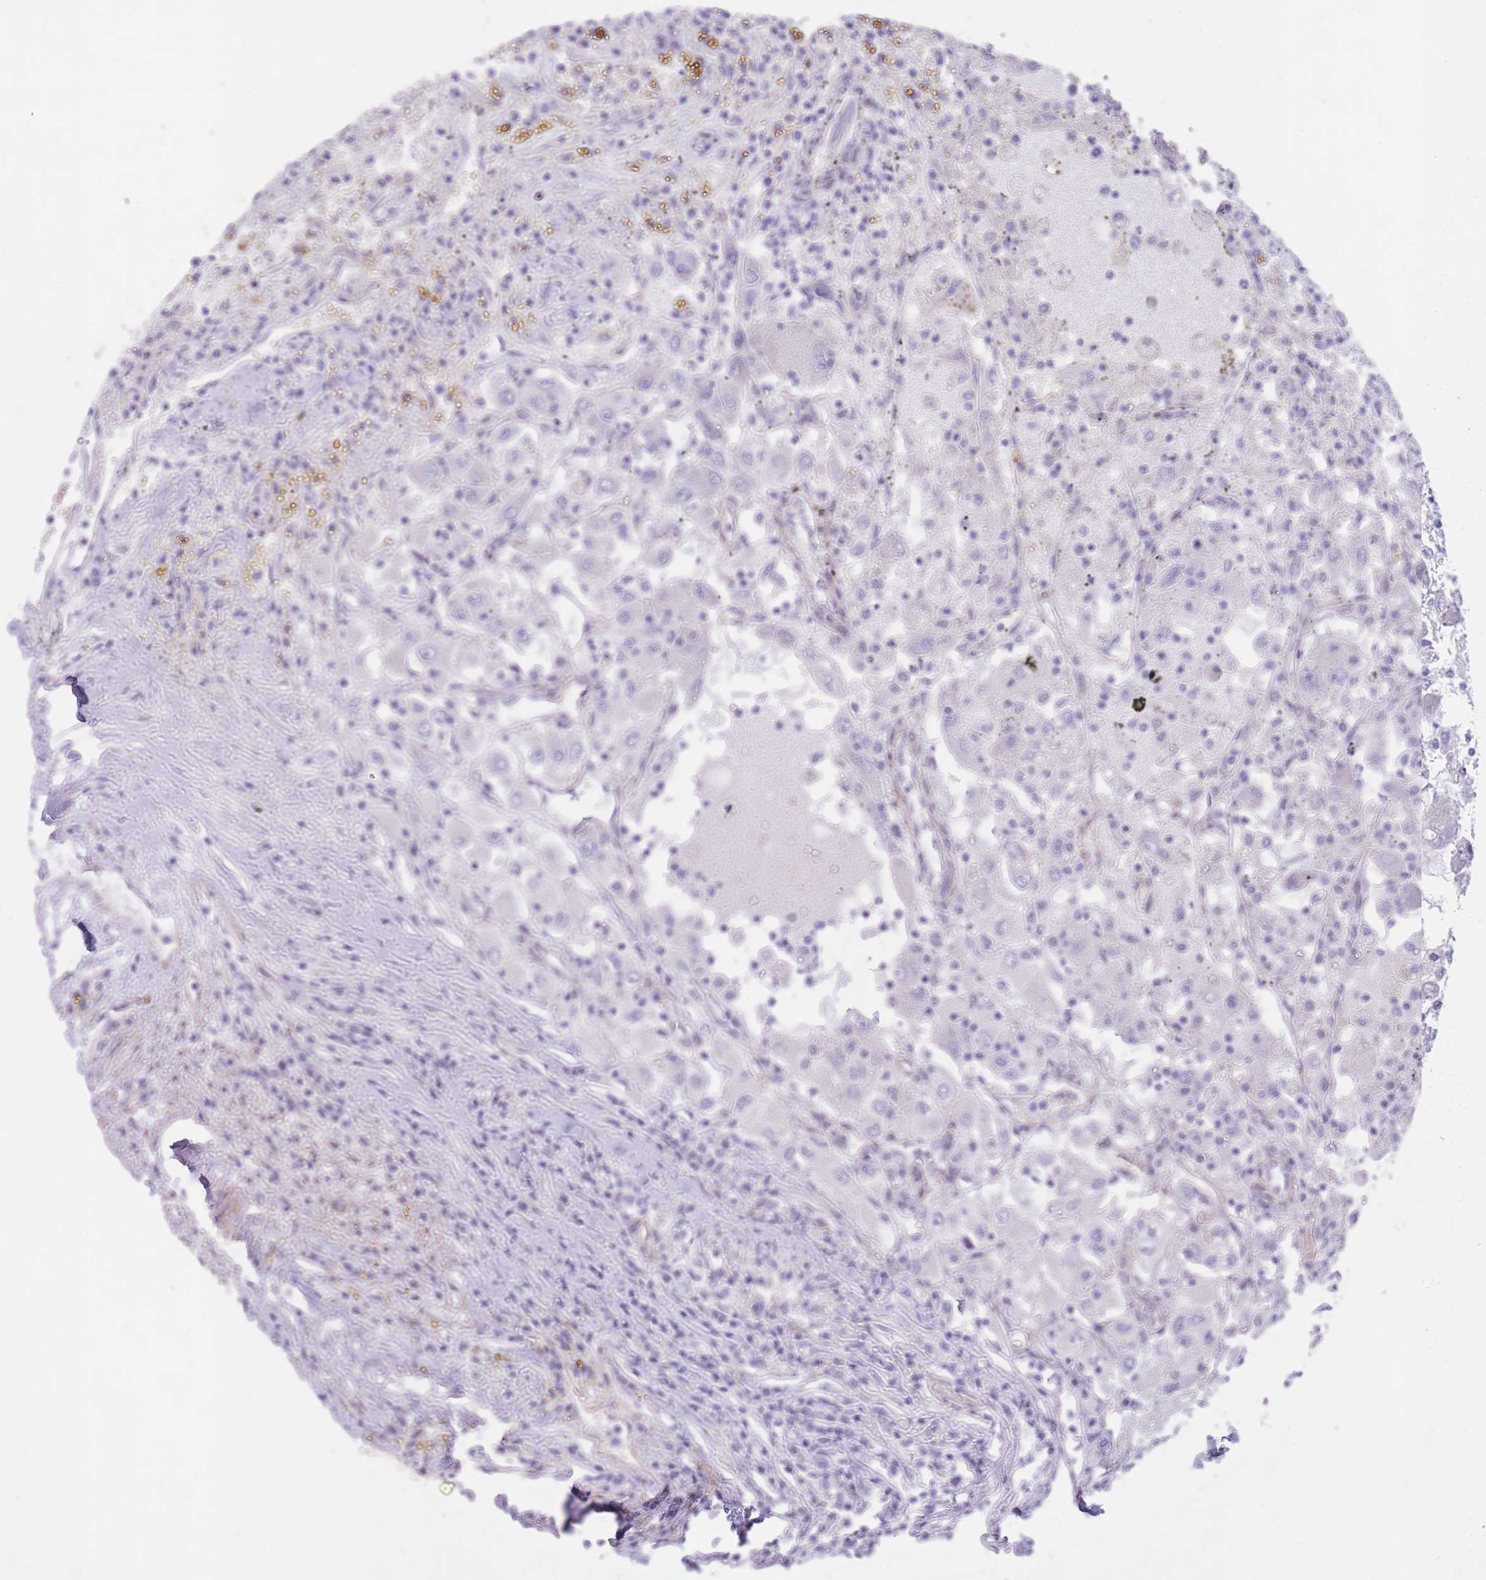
{"staining": {"intensity": "negative", "quantity": "none", "location": "none"}, "tissue": "renal cancer", "cell_type": "Tumor cells", "image_type": "cancer", "snomed": [{"axis": "morphology", "description": "Adenocarcinoma, NOS"}, {"axis": "topography", "description": "Kidney"}], "caption": "Immunohistochemistry of renal adenocarcinoma demonstrates no expression in tumor cells. (DAB (3,3'-diaminobenzidine) IHC, high magnification).", "gene": "QTRT1", "patient": {"sex": "female", "age": 67}}